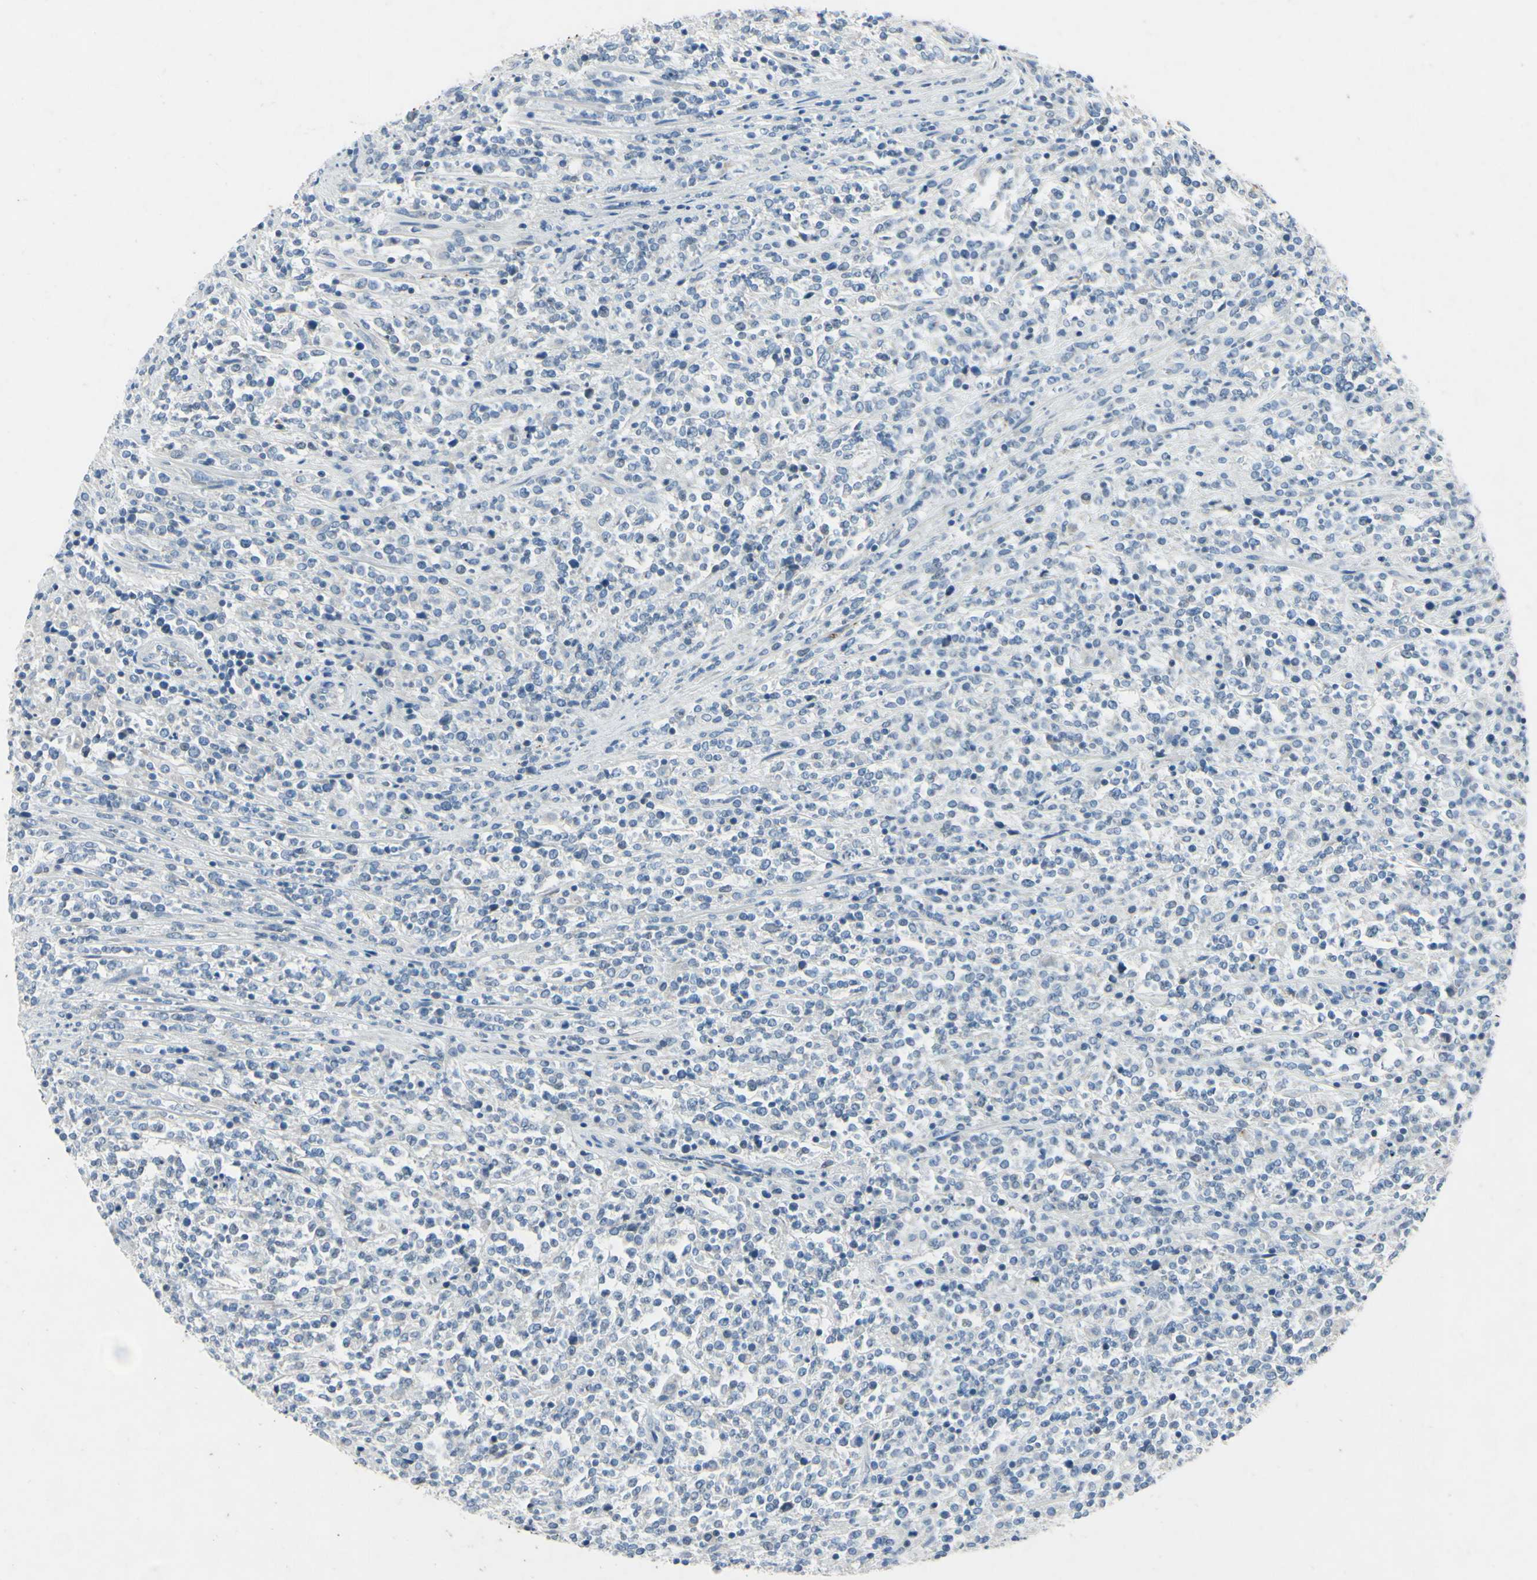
{"staining": {"intensity": "negative", "quantity": "none", "location": "none"}, "tissue": "lymphoma", "cell_type": "Tumor cells", "image_type": "cancer", "snomed": [{"axis": "morphology", "description": "Malignant lymphoma, non-Hodgkin's type, High grade"}, {"axis": "topography", "description": "Soft tissue"}], "caption": "This is an immunohistochemistry (IHC) photomicrograph of high-grade malignant lymphoma, non-Hodgkin's type. There is no expression in tumor cells.", "gene": "SNAP91", "patient": {"sex": "male", "age": 18}}